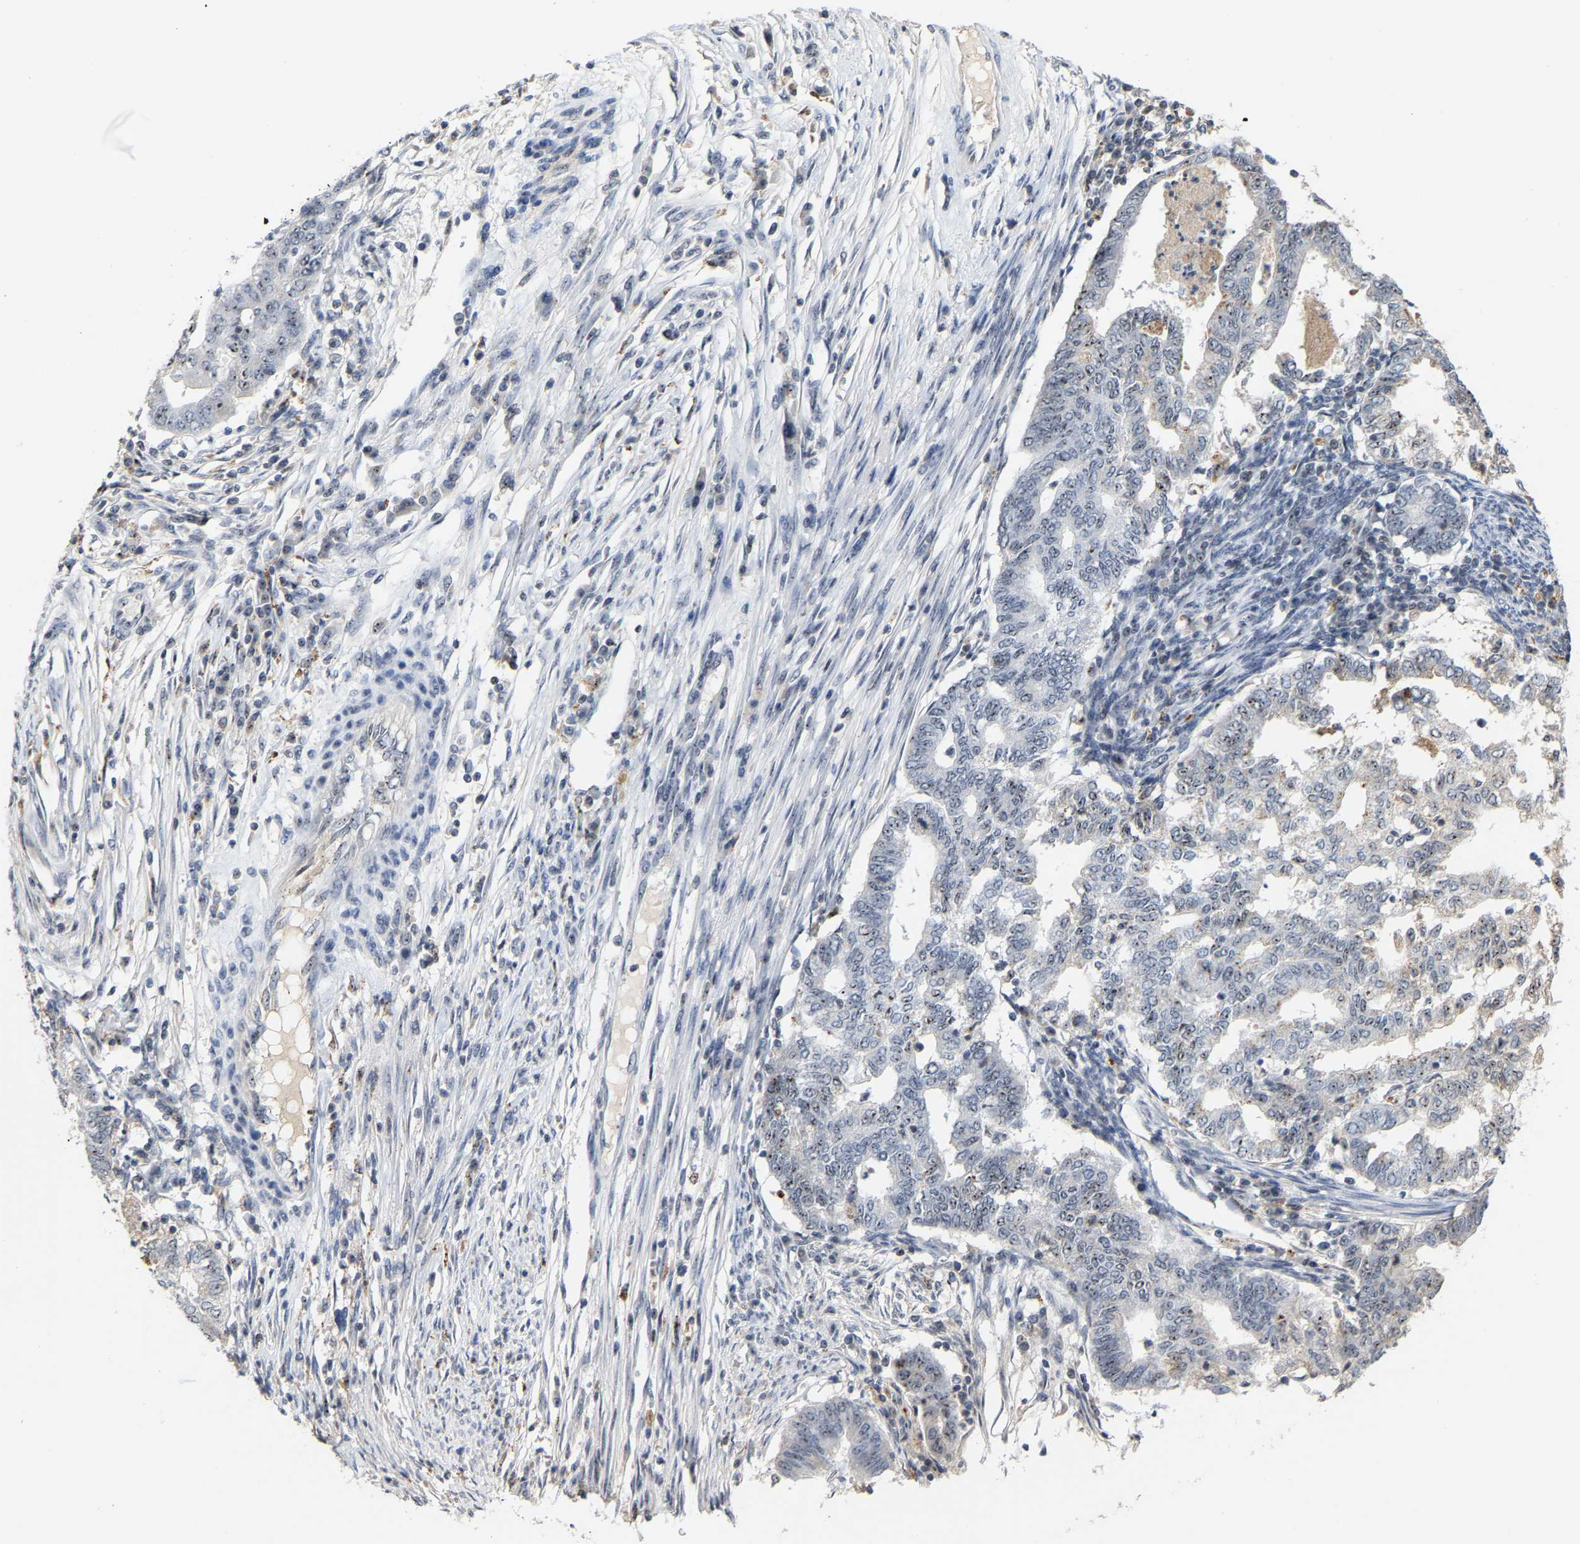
{"staining": {"intensity": "moderate", "quantity": "<25%", "location": "cytoplasmic/membranous"}, "tissue": "endometrial cancer", "cell_type": "Tumor cells", "image_type": "cancer", "snomed": [{"axis": "morphology", "description": "Polyp, NOS"}, {"axis": "morphology", "description": "Adenocarcinoma, NOS"}, {"axis": "morphology", "description": "Adenoma, NOS"}, {"axis": "topography", "description": "Endometrium"}], "caption": "Immunohistochemistry of endometrial adenocarcinoma shows low levels of moderate cytoplasmic/membranous staining in about <25% of tumor cells.", "gene": "NOP58", "patient": {"sex": "female", "age": 79}}